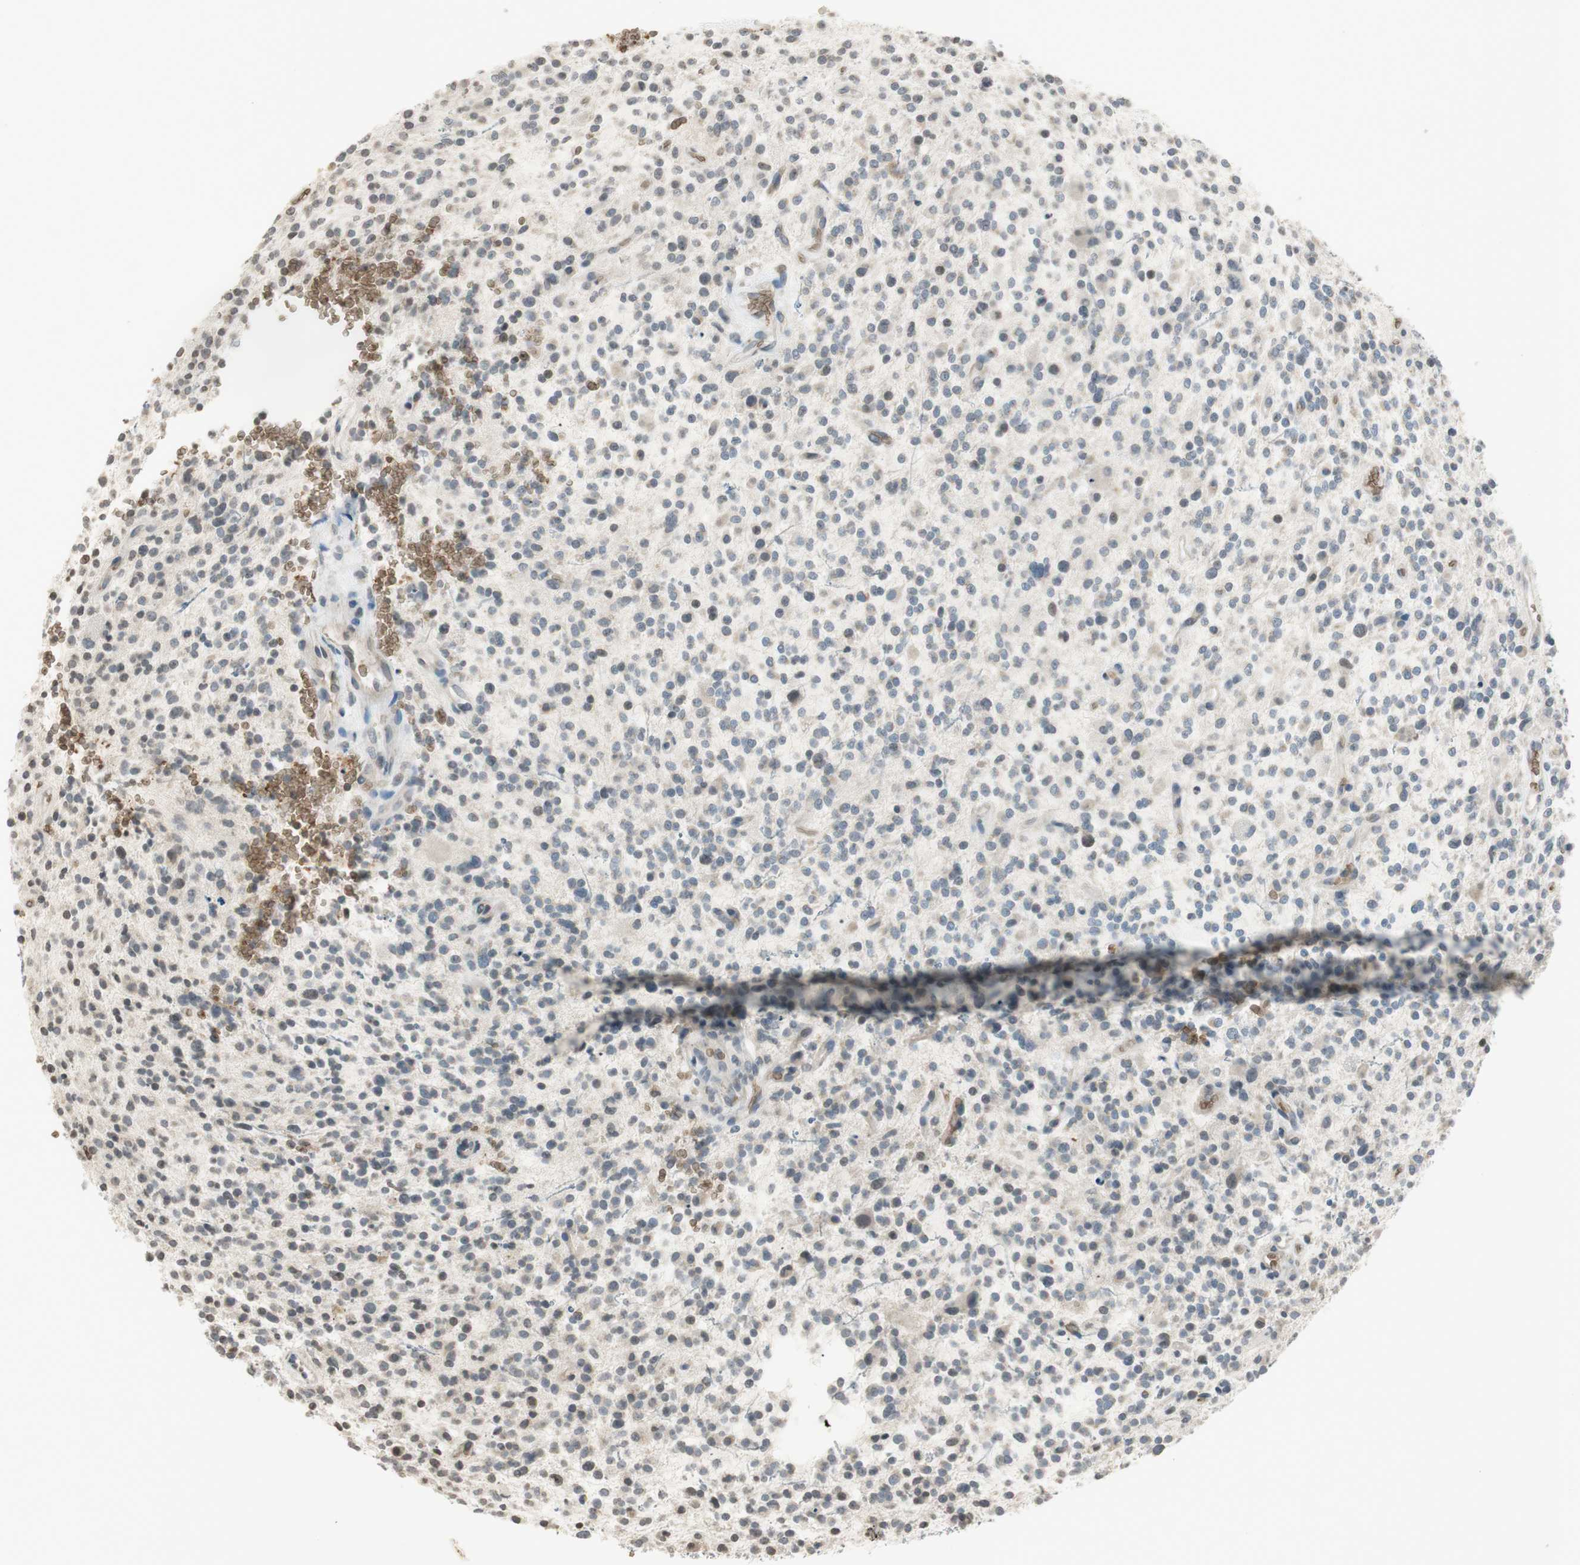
{"staining": {"intensity": "negative", "quantity": "none", "location": "none"}, "tissue": "glioma", "cell_type": "Tumor cells", "image_type": "cancer", "snomed": [{"axis": "morphology", "description": "Glioma, malignant, High grade"}, {"axis": "topography", "description": "Brain"}], "caption": "Tumor cells are negative for protein expression in human glioma. Brightfield microscopy of IHC stained with DAB (3,3'-diaminobenzidine) (brown) and hematoxylin (blue), captured at high magnification.", "gene": "GYPC", "patient": {"sex": "male", "age": 48}}